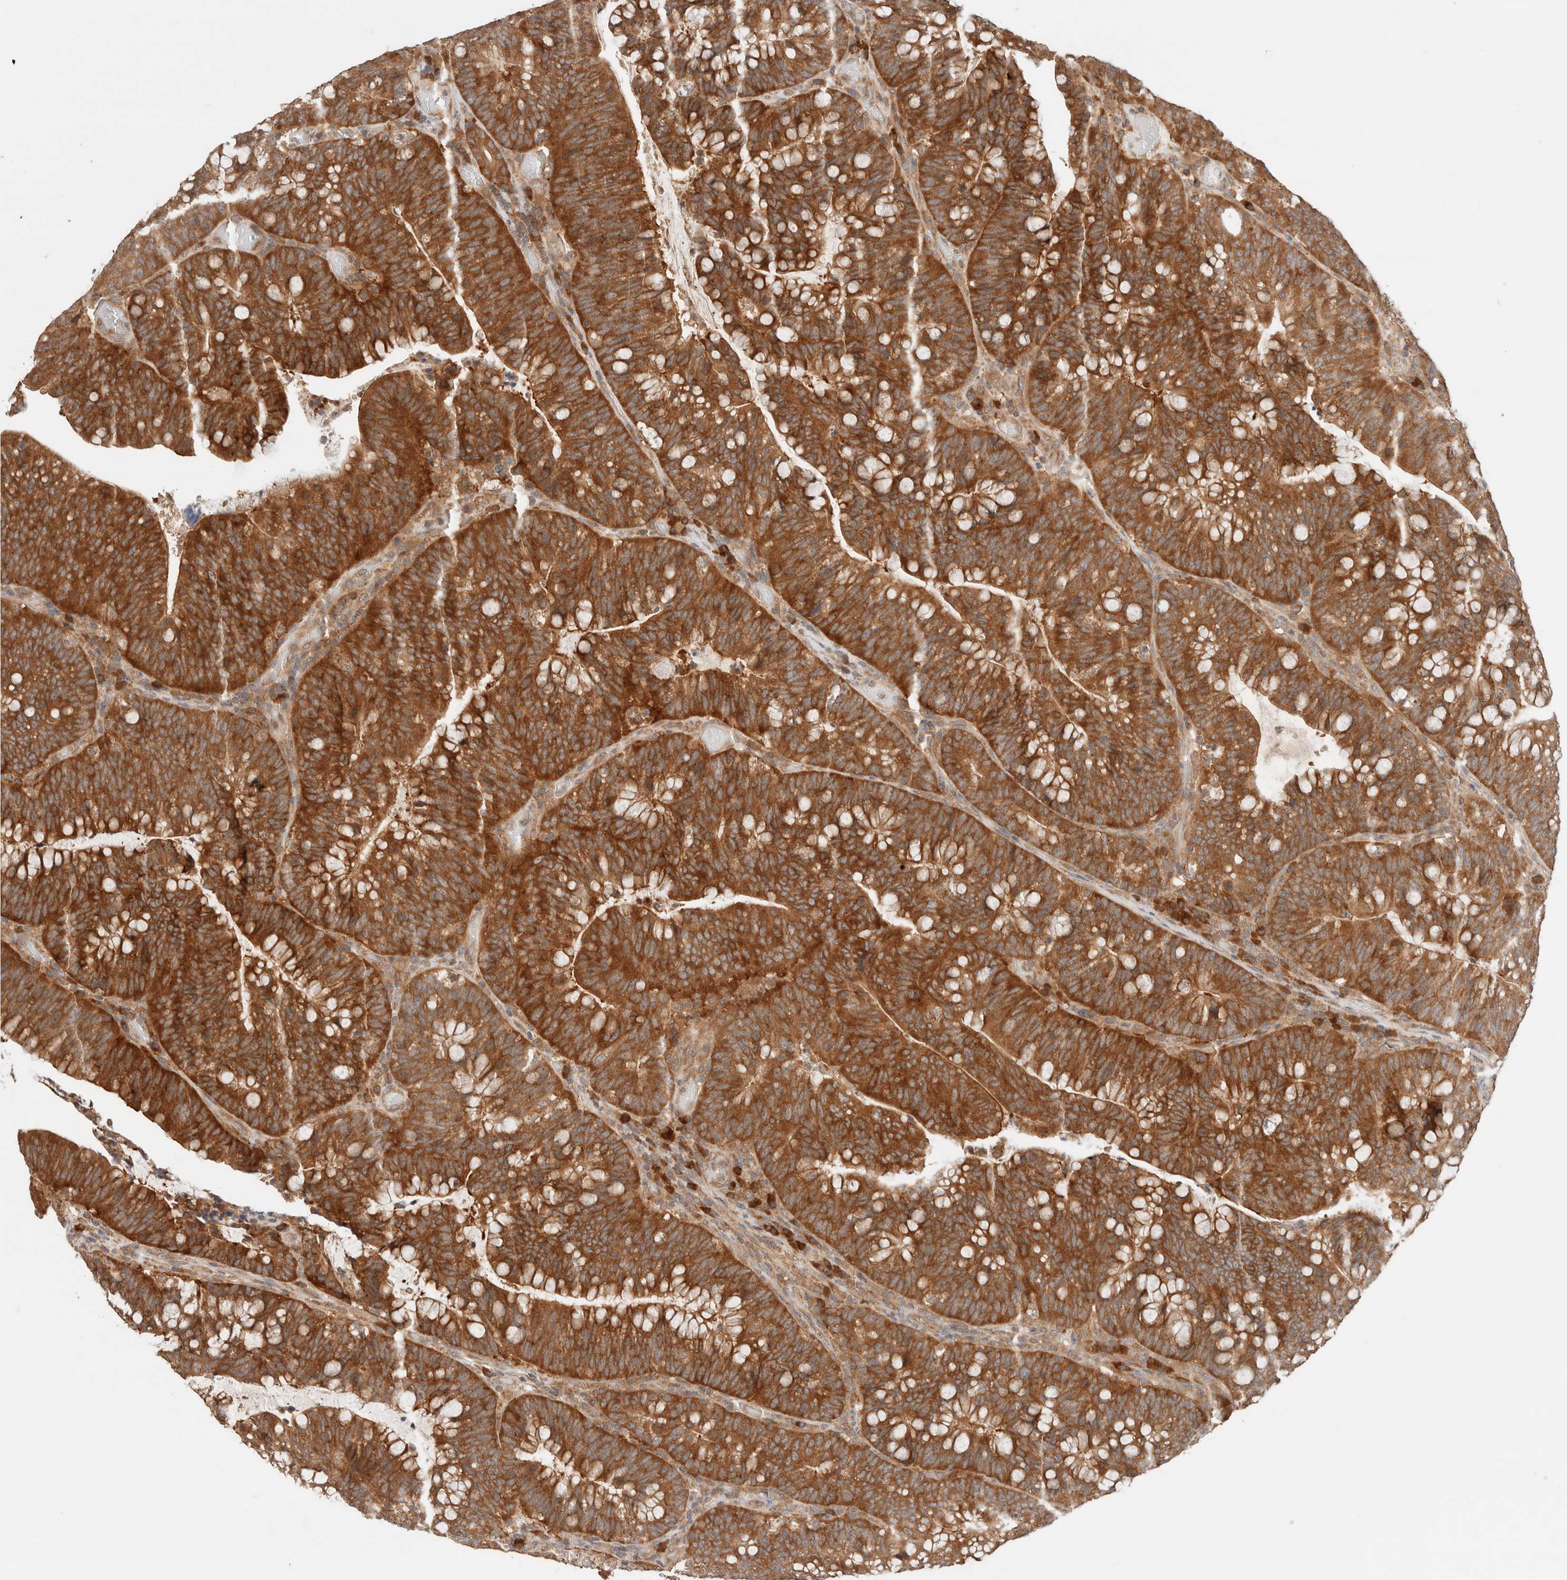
{"staining": {"intensity": "strong", "quantity": ">75%", "location": "cytoplasmic/membranous"}, "tissue": "colorectal cancer", "cell_type": "Tumor cells", "image_type": "cancer", "snomed": [{"axis": "morphology", "description": "Adenocarcinoma, NOS"}, {"axis": "topography", "description": "Colon"}], "caption": "Tumor cells show high levels of strong cytoplasmic/membranous positivity in about >75% of cells in colorectal adenocarcinoma. The staining is performed using DAB brown chromogen to label protein expression. The nuclei are counter-stained blue using hematoxylin.", "gene": "ARFGEF2", "patient": {"sex": "female", "age": 66}}